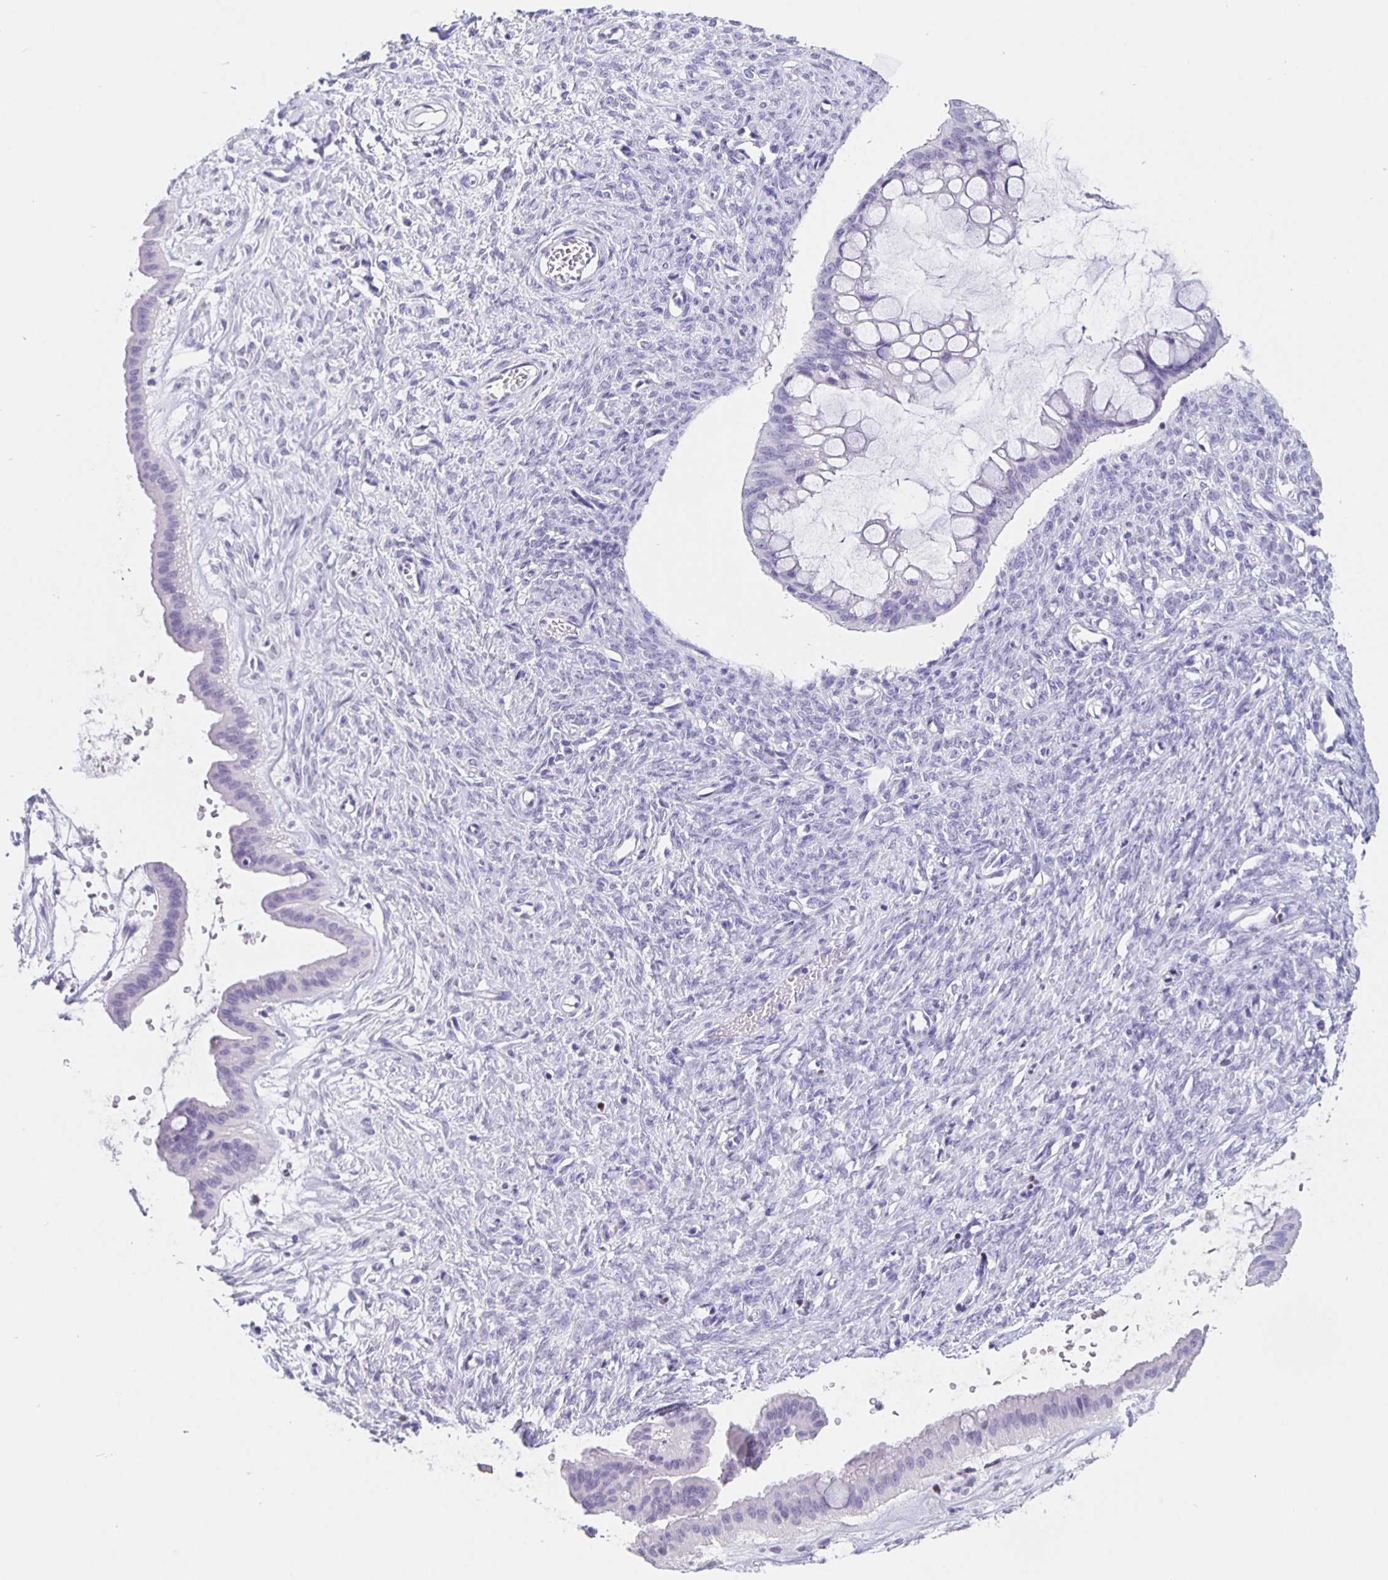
{"staining": {"intensity": "negative", "quantity": "none", "location": "none"}, "tissue": "ovarian cancer", "cell_type": "Tumor cells", "image_type": "cancer", "snomed": [{"axis": "morphology", "description": "Cystadenocarcinoma, mucinous, NOS"}, {"axis": "topography", "description": "Ovary"}], "caption": "Immunohistochemical staining of human ovarian cancer (mucinous cystadenocarcinoma) demonstrates no significant staining in tumor cells.", "gene": "SATB2", "patient": {"sex": "female", "age": 73}}